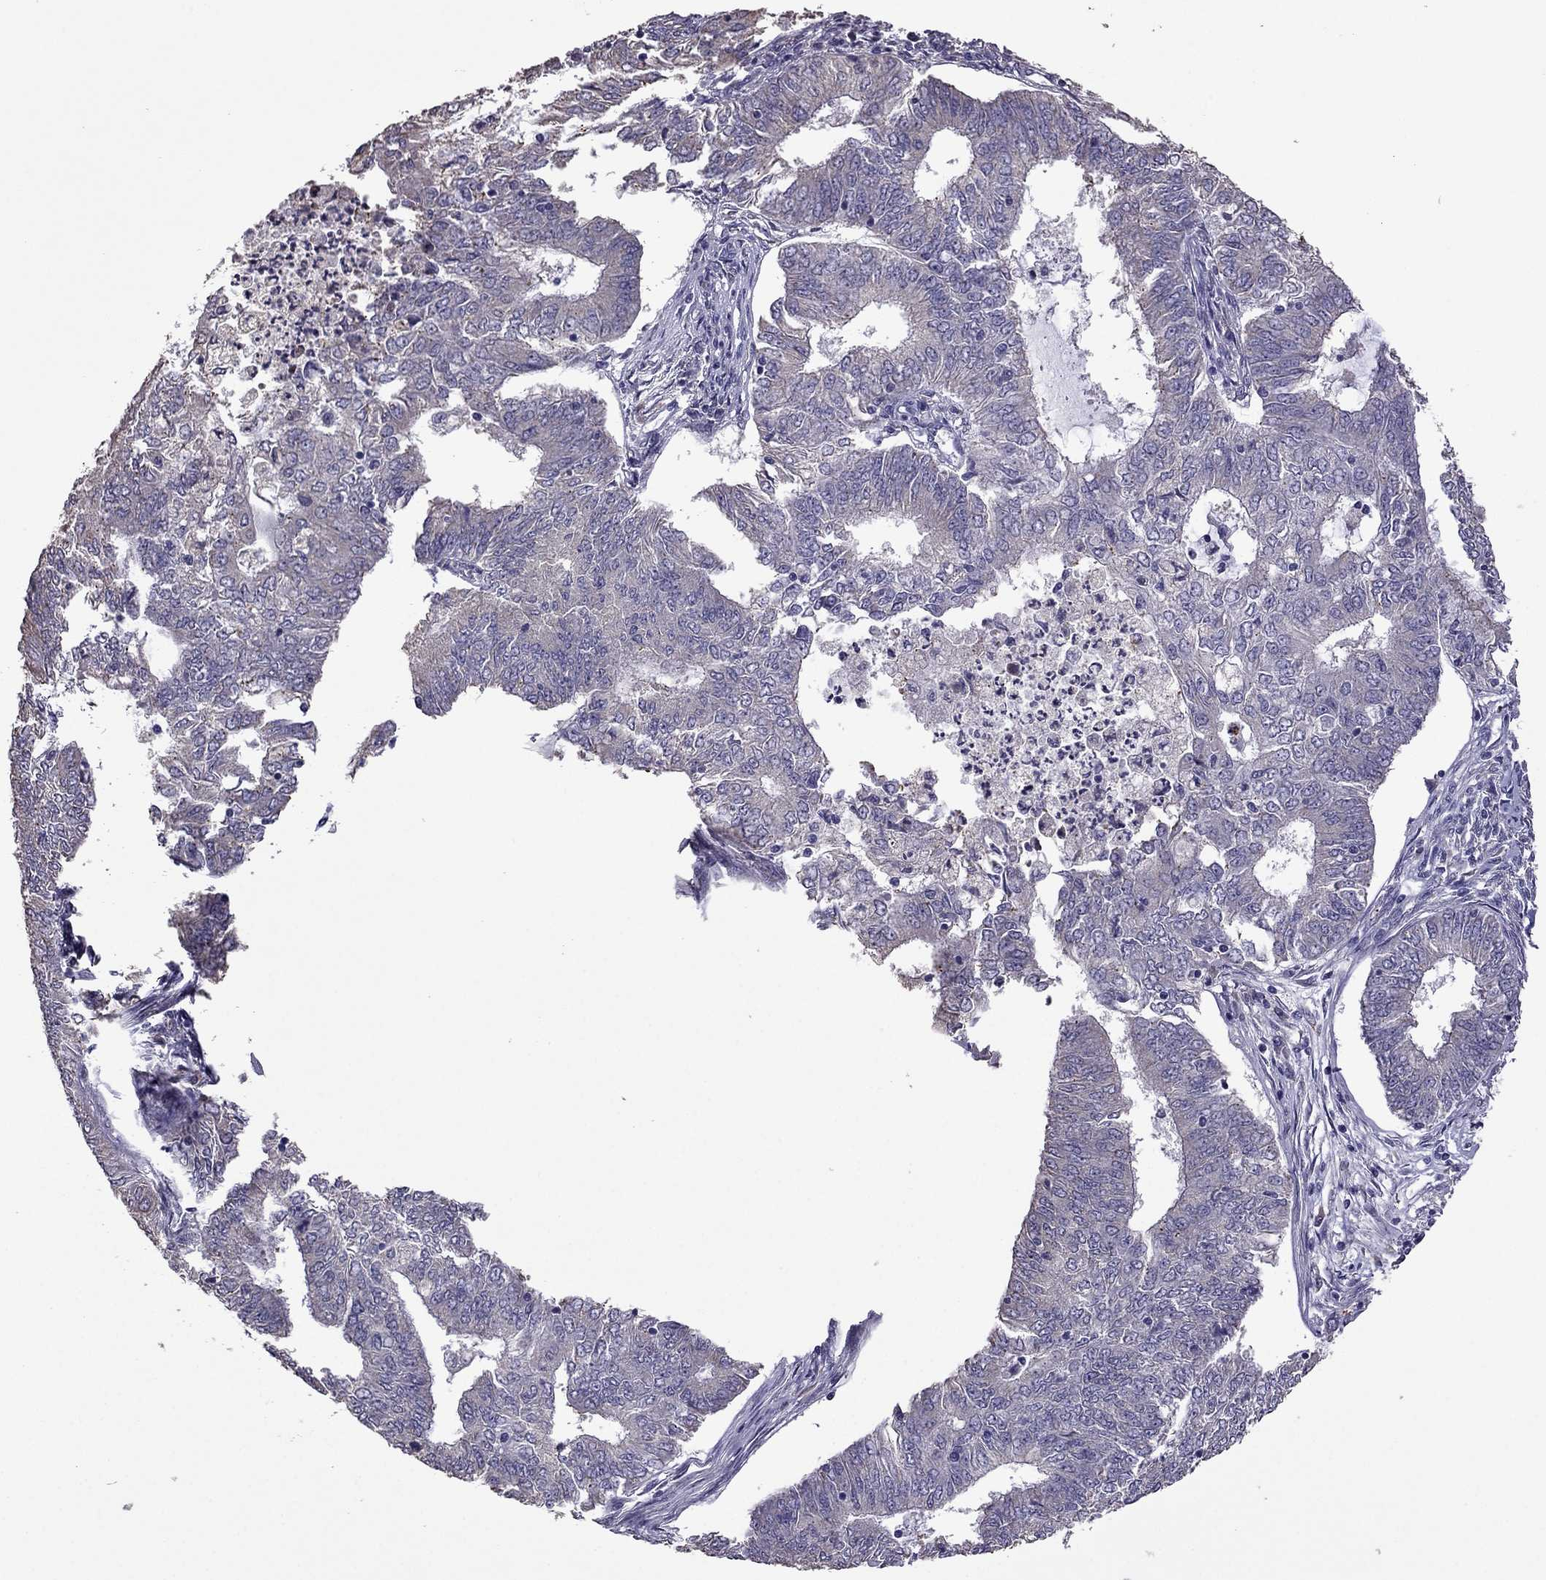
{"staining": {"intensity": "negative", "quantity": "none", "location": "none"}, "tissue": "endometrial cancer", "cell_type": "Tumor cells", "image_type": "cancer", "snomed": [{"axis": "morphology", "description": "Adenocarcinoma, NOS"}, {"axis": "topography", "description": "Endometrium"}], "caption": "This micrograph is of adenocarcinoma (endometrial) stained with immunohistochemistry to label a protein in brown with the nuclei are counter-stained blue. There is no staining in tumor cells.", "gene": "CDH9", "patient": {"sex": "female", "age": 62}}